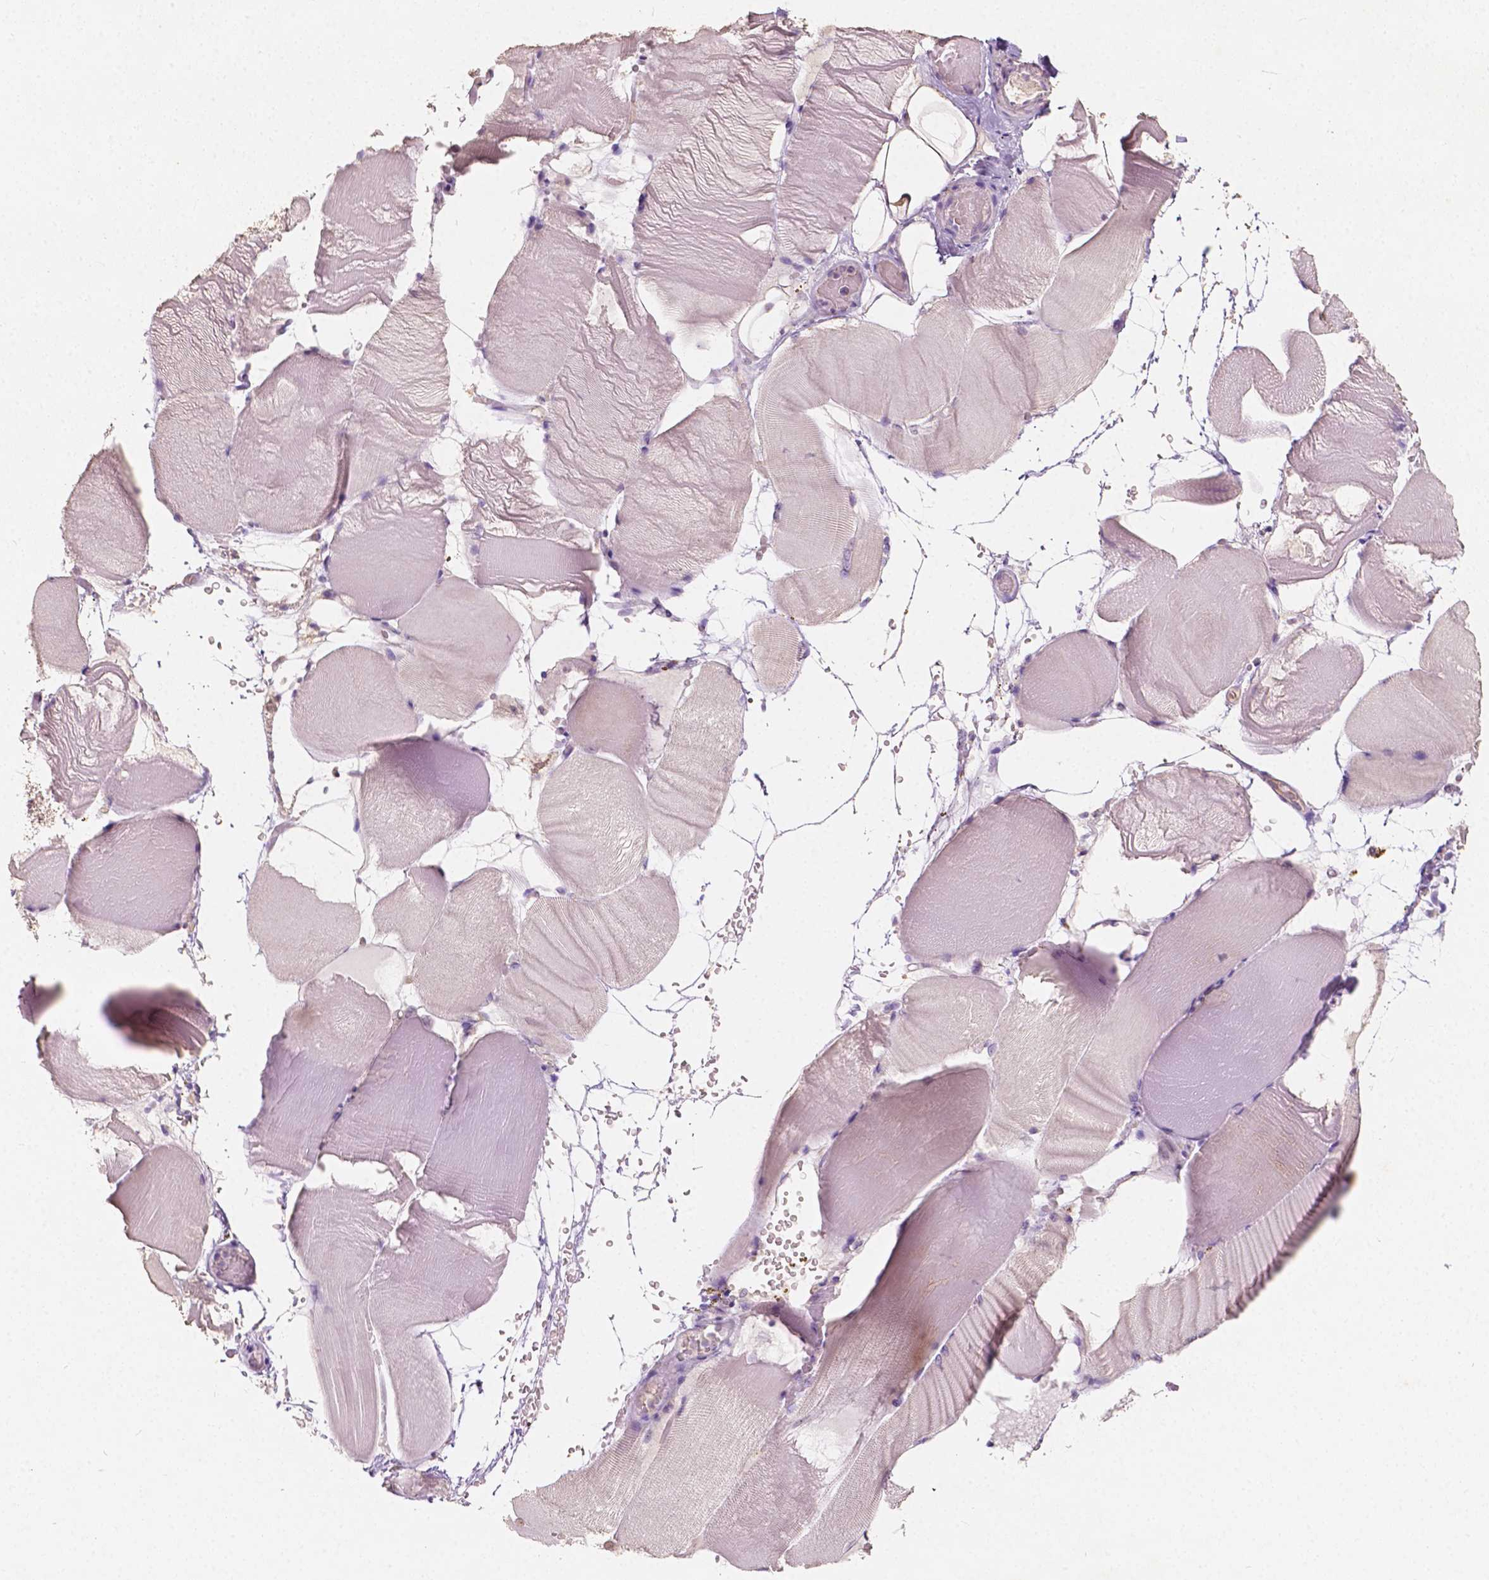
{"staining": {"intensity": "negative", "quantity": "none", "location": "none"}, "tissue": "skeletal muscle", "cell_type": "Myocytes", "image_type": "normal", "snomed": [{"axis": "morphology", "description": "Normal tissue, NOS"}, {"axis": "topography", "description": "Skeletal muscle"}], "caption": "Protein analysis of unremarkable skeletal muscle demonstrates no significant expression in myocytes. (Stains: DAB (3,3'-diaminobenzidine) immunohistochemistry (IHC) with hematoxylin counter stain, Microscopy: brightfield microscopy at high magnification).", "gene": "SOX15", "patient": {"sex": "female", "age": 37}}